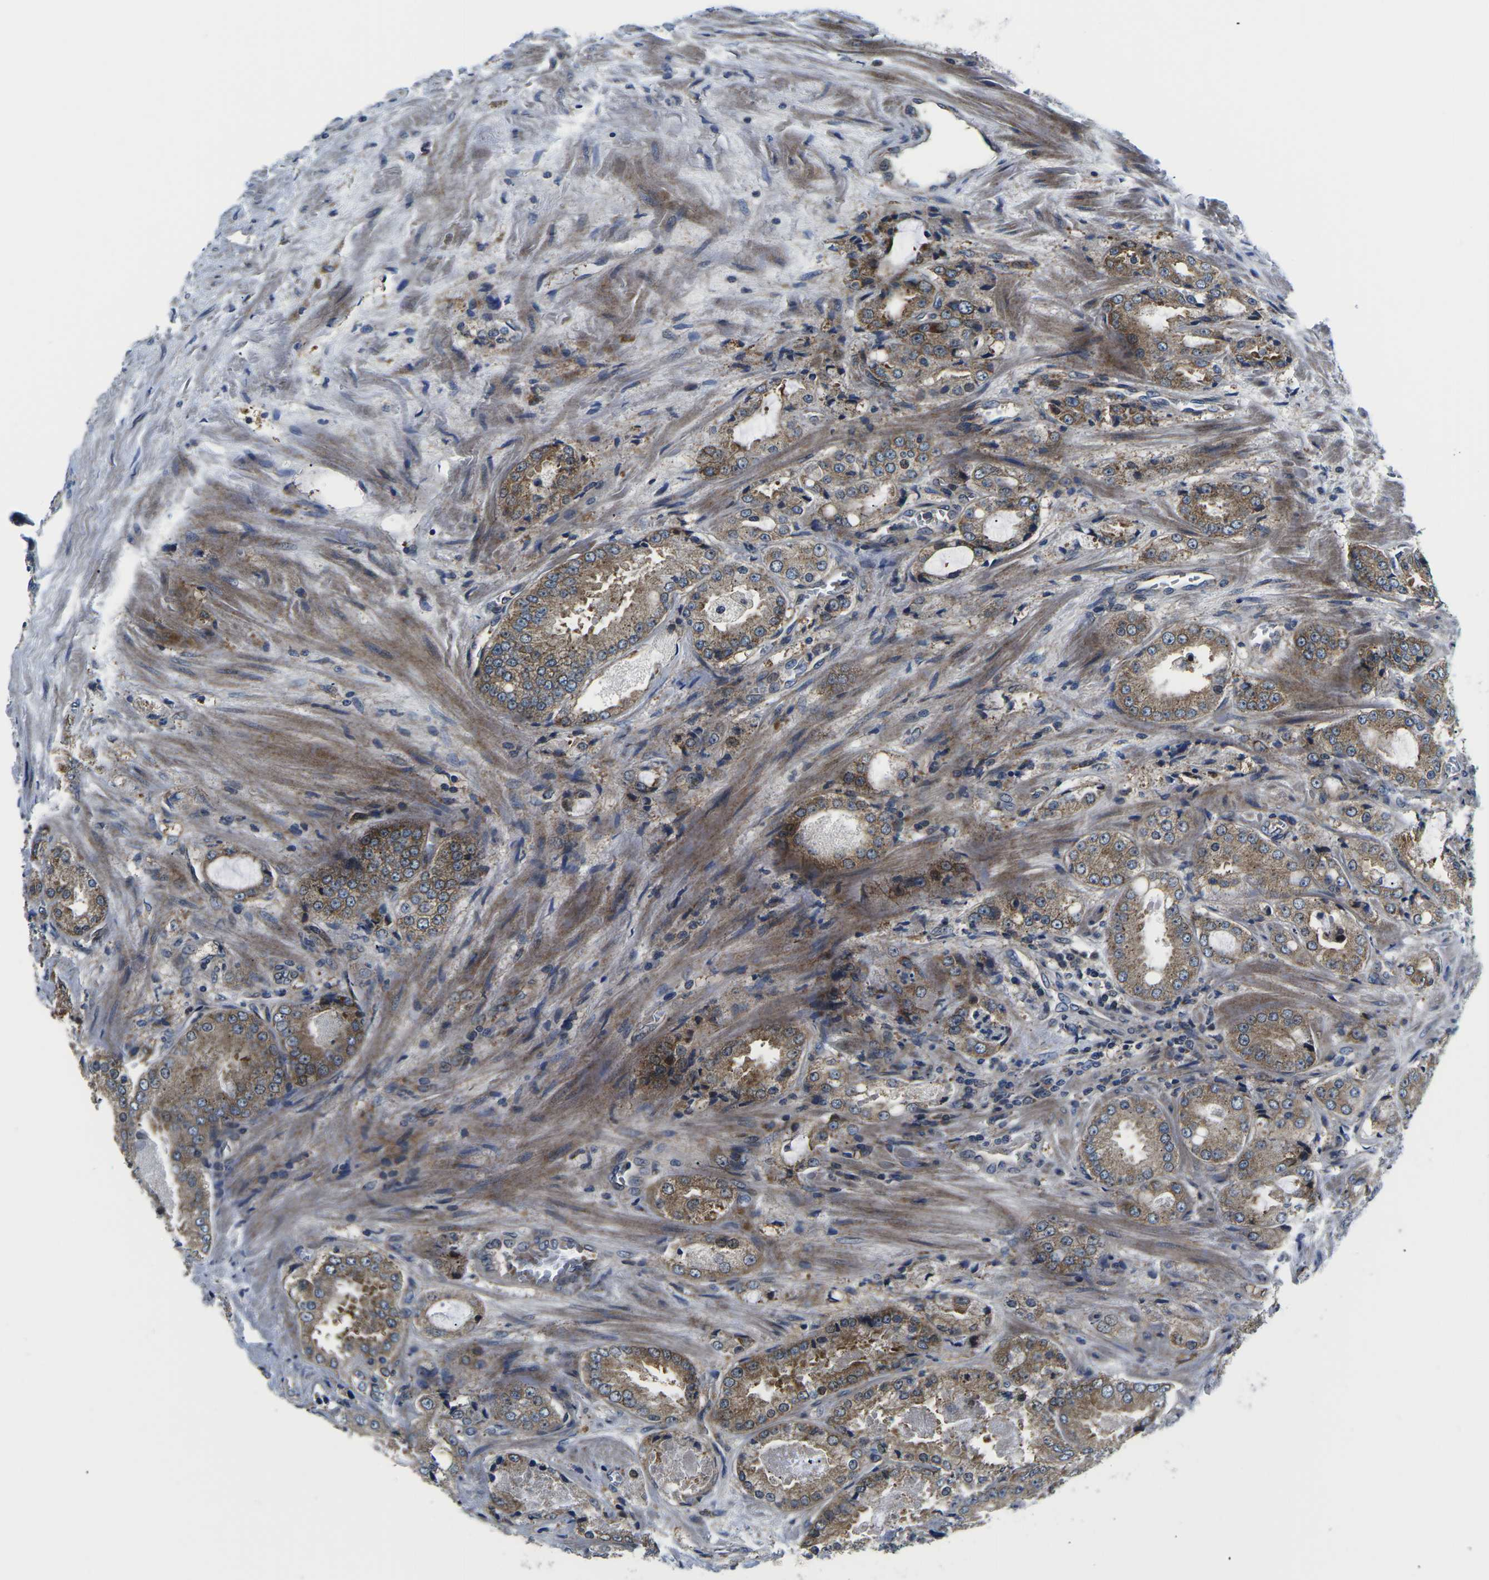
{"staining": {"intensity": "moderate", "quantity": ">75%", "location": "cytoplasmic/membranous"}, "tissue": "prostate cancer", "cell_type": "Tumor cells", "image_type": "cancer", "snomed": [{"axis": "morphology", "description": "Adenocarcinoma, High grade"}, {"axis": "topography", "description": "Prostate"}], "caption": "Brown immunohistochemical staining in human prostate cancer exhibits moderate cytoplasmic/membranous expression in about >75% of tumor cells. (Brightfield microscopy of DAB IHC at high magnification).", "gene": "EIF4E", "patient": {"sex": "male", "age": 65}}